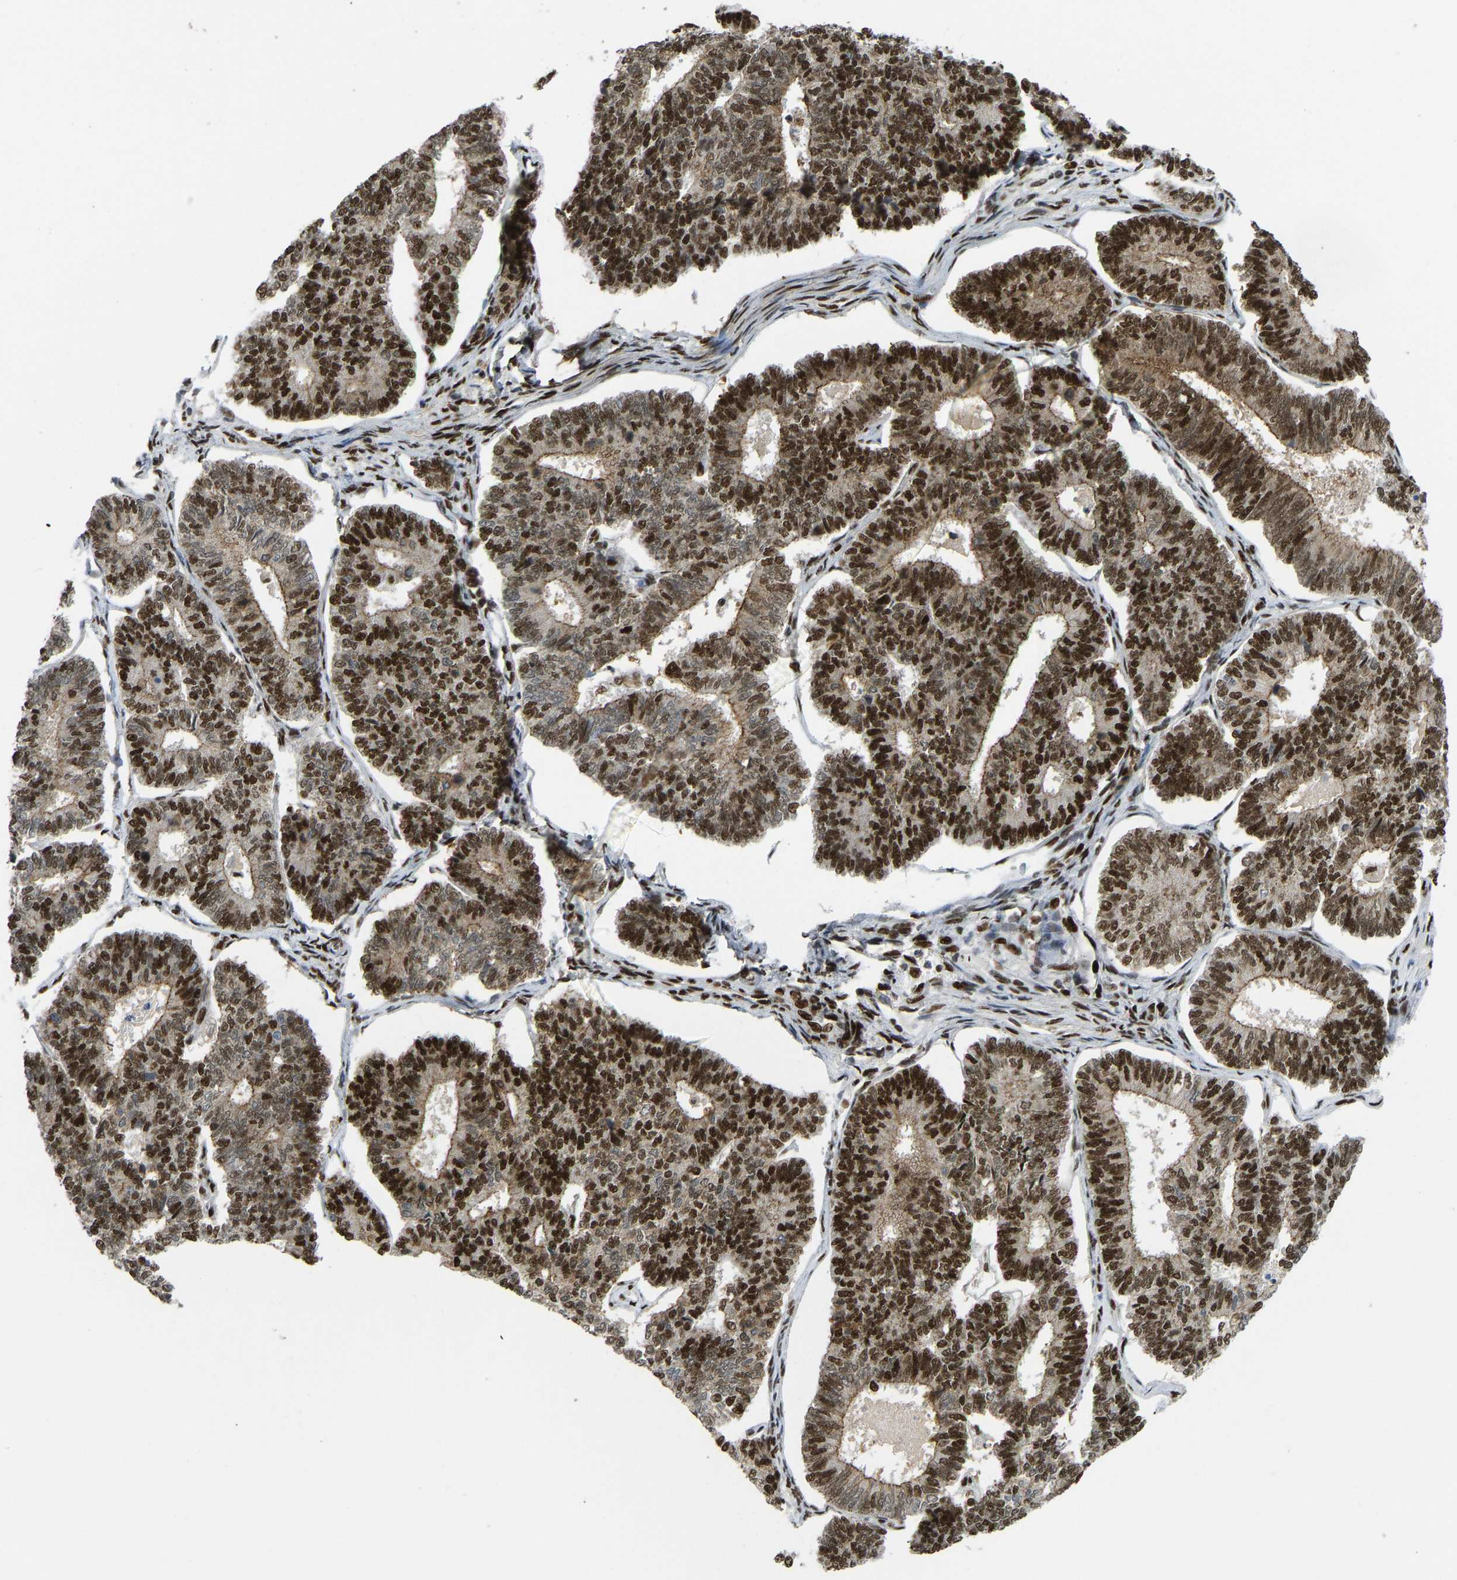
{"staining": {"intensity": "strong", "quantity": ">75%", "location": "nuclear"}, "tissue": "endometrial cancer", "cell_type": "Tumor cells", "image_type": "cancer", "snomed": [{"axis": "morphology", "description": "Adenocarcinoma, NOS"}, {"axis": "topography", "description": "Endometrium"}], "caption": "Protein analysis of adenocarcinoma (endometrial) tissue demonstrates strong nuclear positivity in about >75% of tumor cells.", "gene": "FOXK1", "patient": {"sex": "female", "age": 70}}